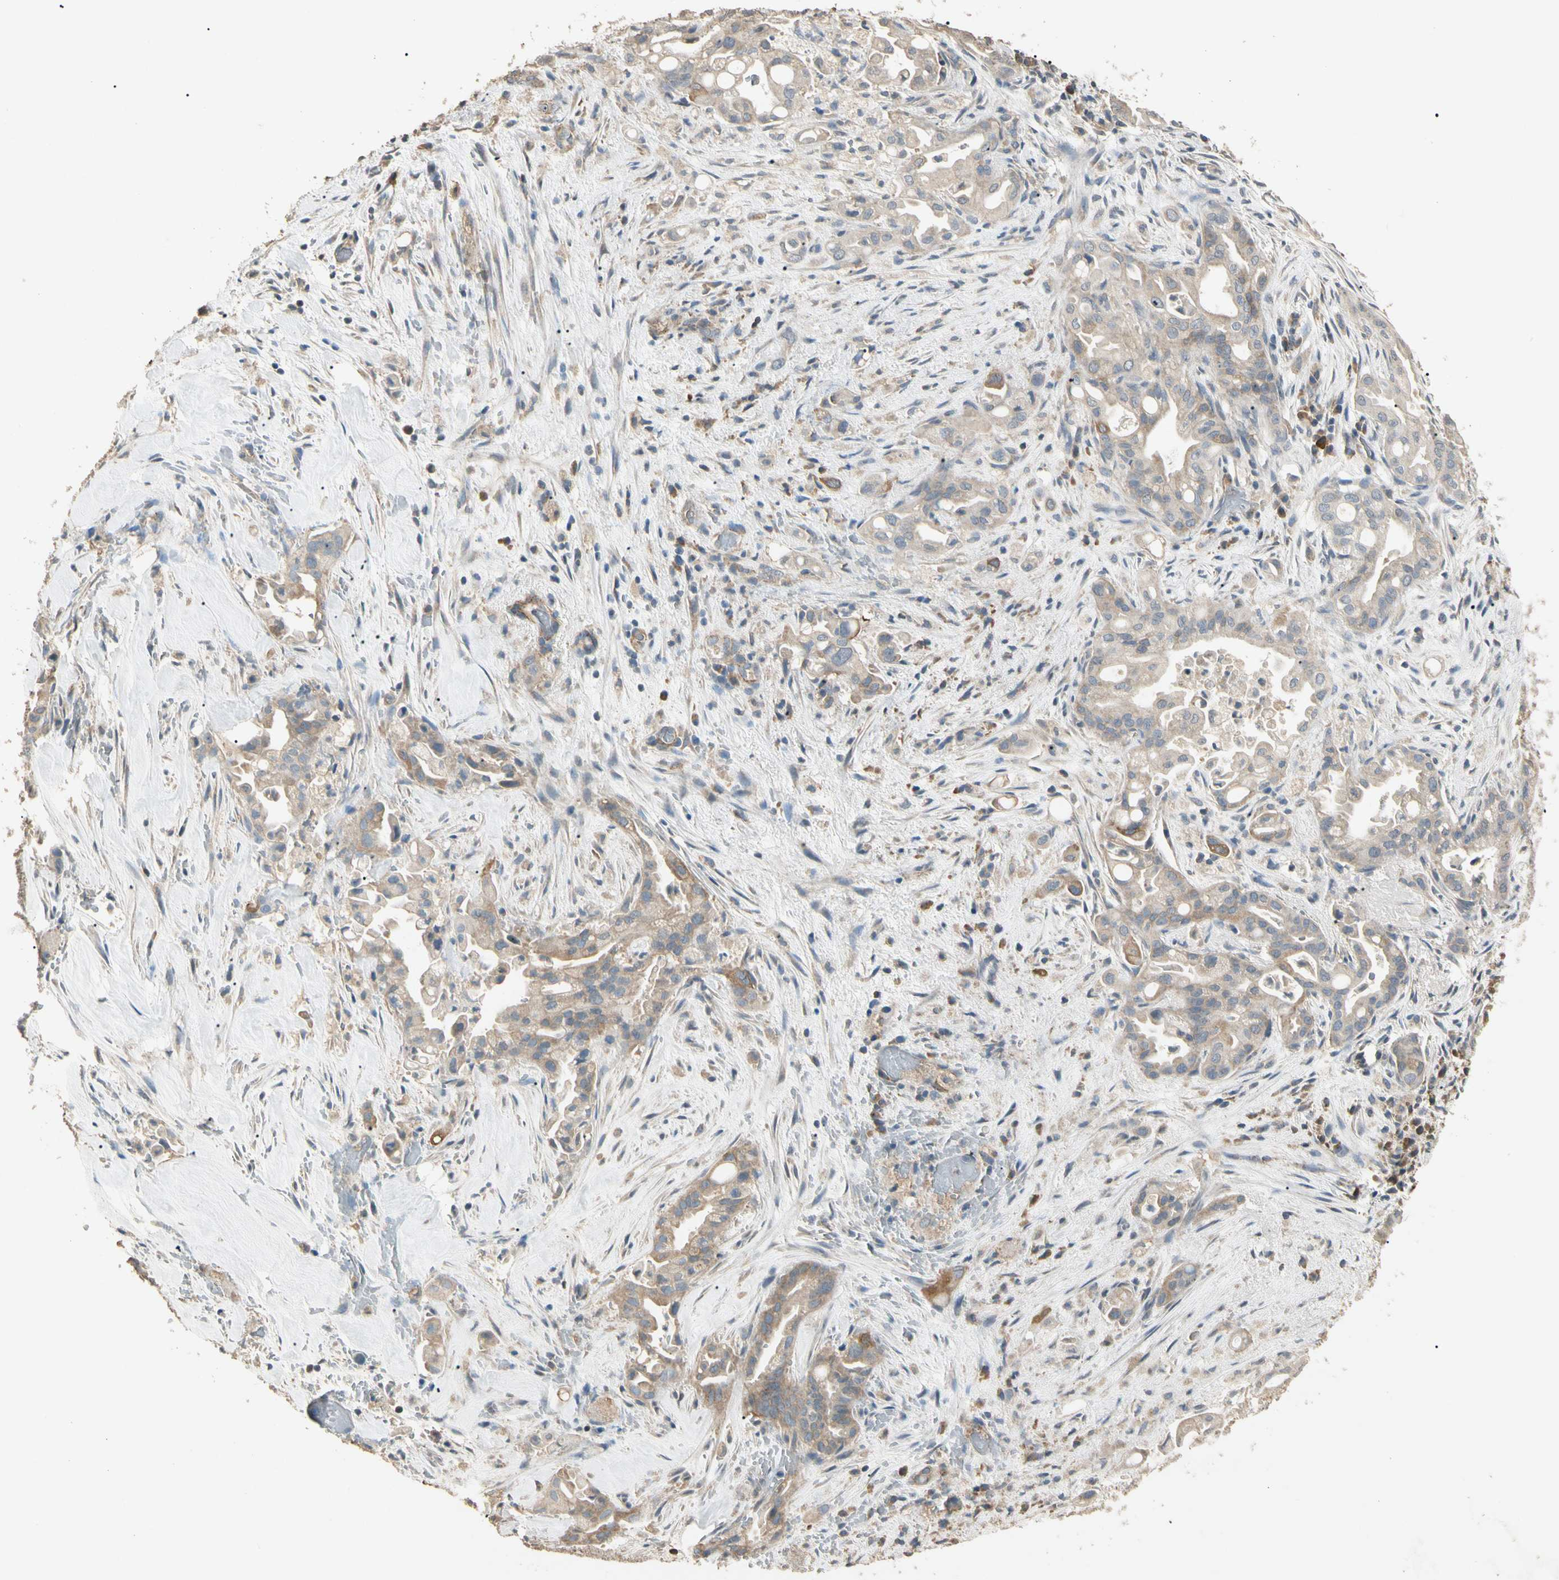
{"staining": {"intensity": "weak", "quantity": "25%-75%", "location": "cytoplasmic/membranous"}, "tissue": "liver cancer", "cell_type": "Tumor cells", "image_type": "cancer", "snomed": [{"axis": "morphology", "description": "Cholangiocarcinoma"}, {"axis": "topography", "description": "Liver"}], "caption": "Tumor cells demonstrate low levels of weak cytoplasmic/membranous expression in about 25%-75% of cells in human liver cancer.", "gene": "CDH6", "patient": {"sex": "female", "age": 68}}